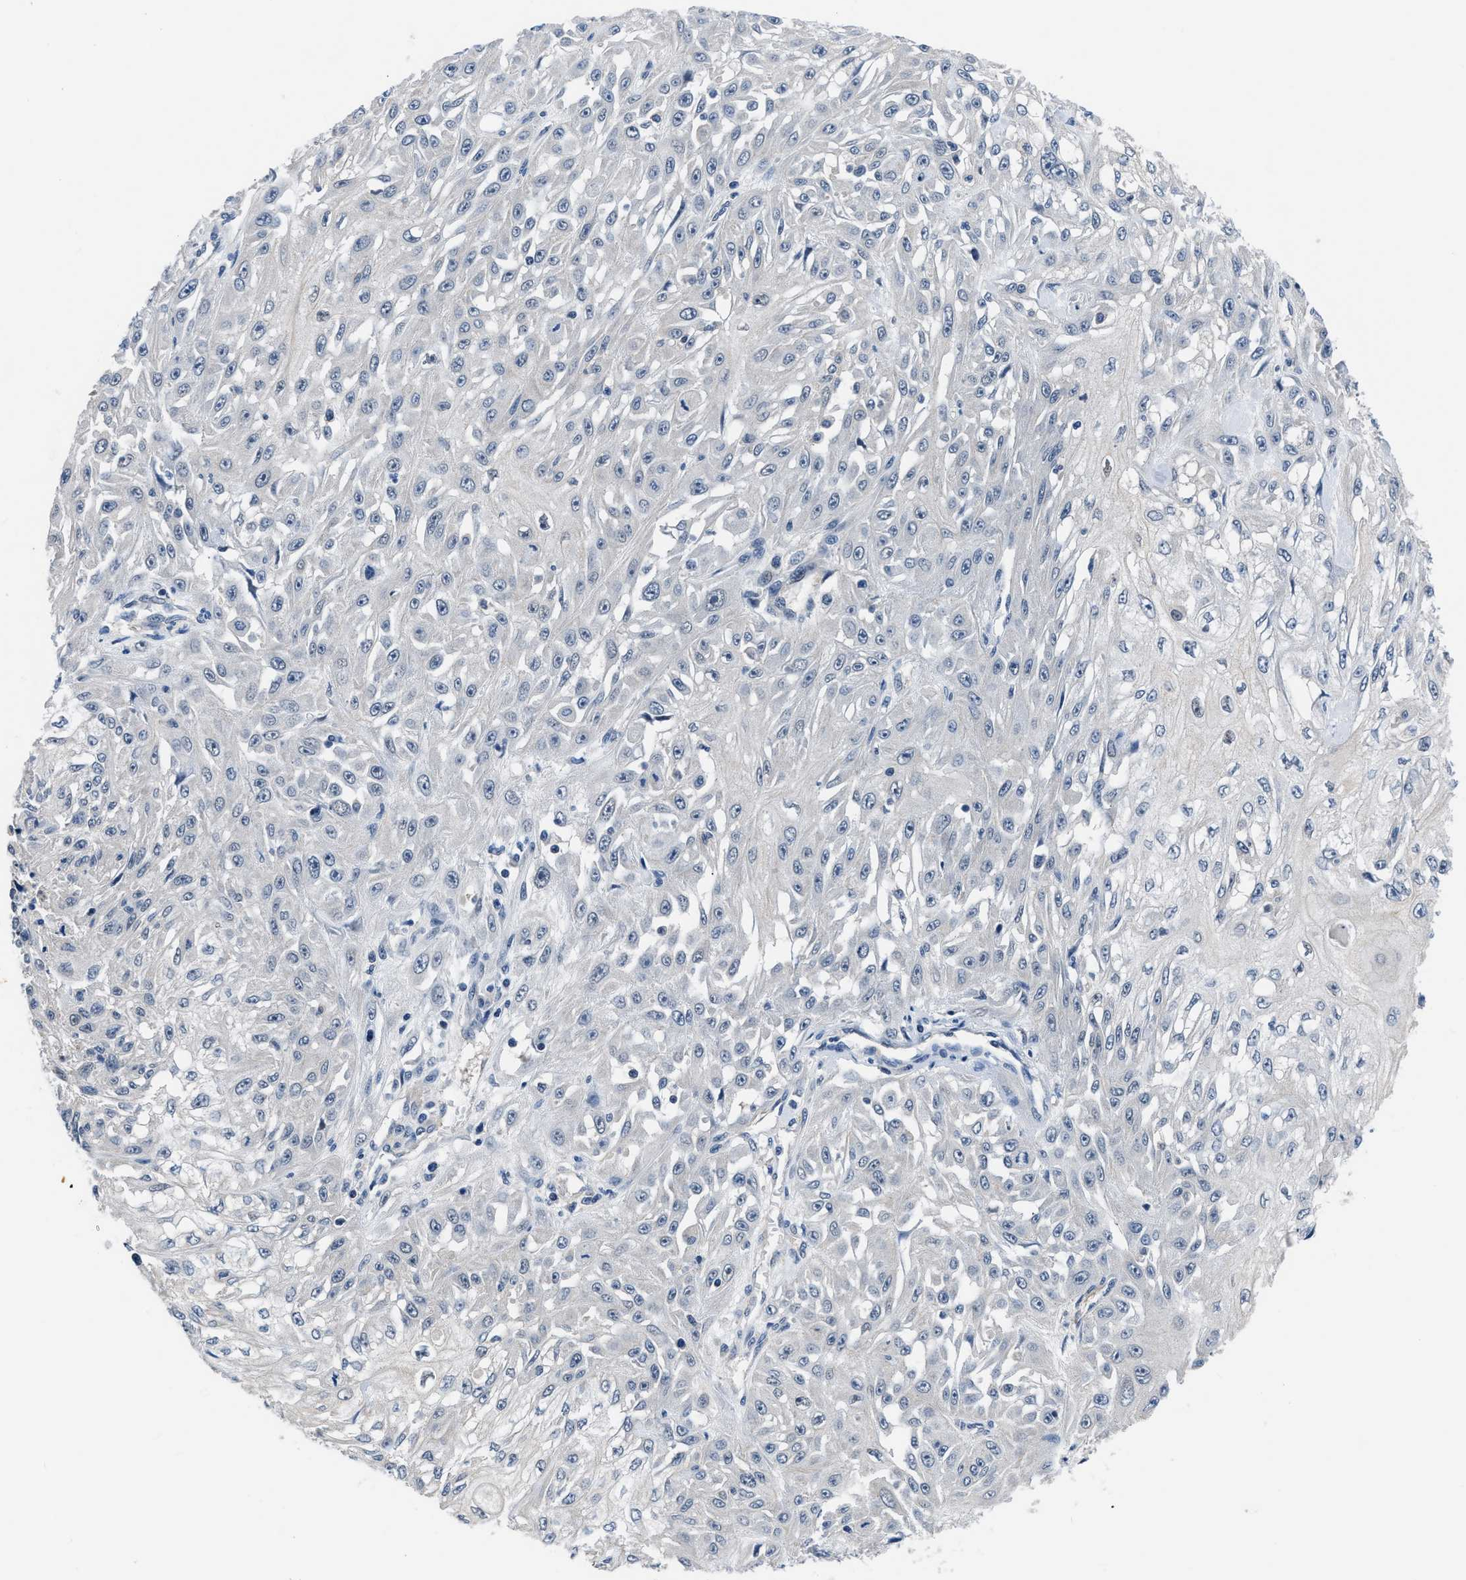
{"staining": {"intensity": "negative", "quantity": "none", "location": "none"}, "tissue": "skin cancer", "cell_type": "Tumor cells", "image_type": "cancer", "snomed": [{"axis": "morphology", "description": "Squamous cell carcinoma, NOS"}, {"axis": "morphology", "description": "Squamous cell carcinoma, metastatic, NOS"}, {"axis": "topography", "description": "Skin"}, {"axis": "topography", "description": "Lymph node"}], "caption": "Histopathology image shows no significant protein expression in tumor cells of skin cancer (squamous cell carcinoma).", "gene": "LANCL2", "patient": {"sex": "male", "age": 75}}